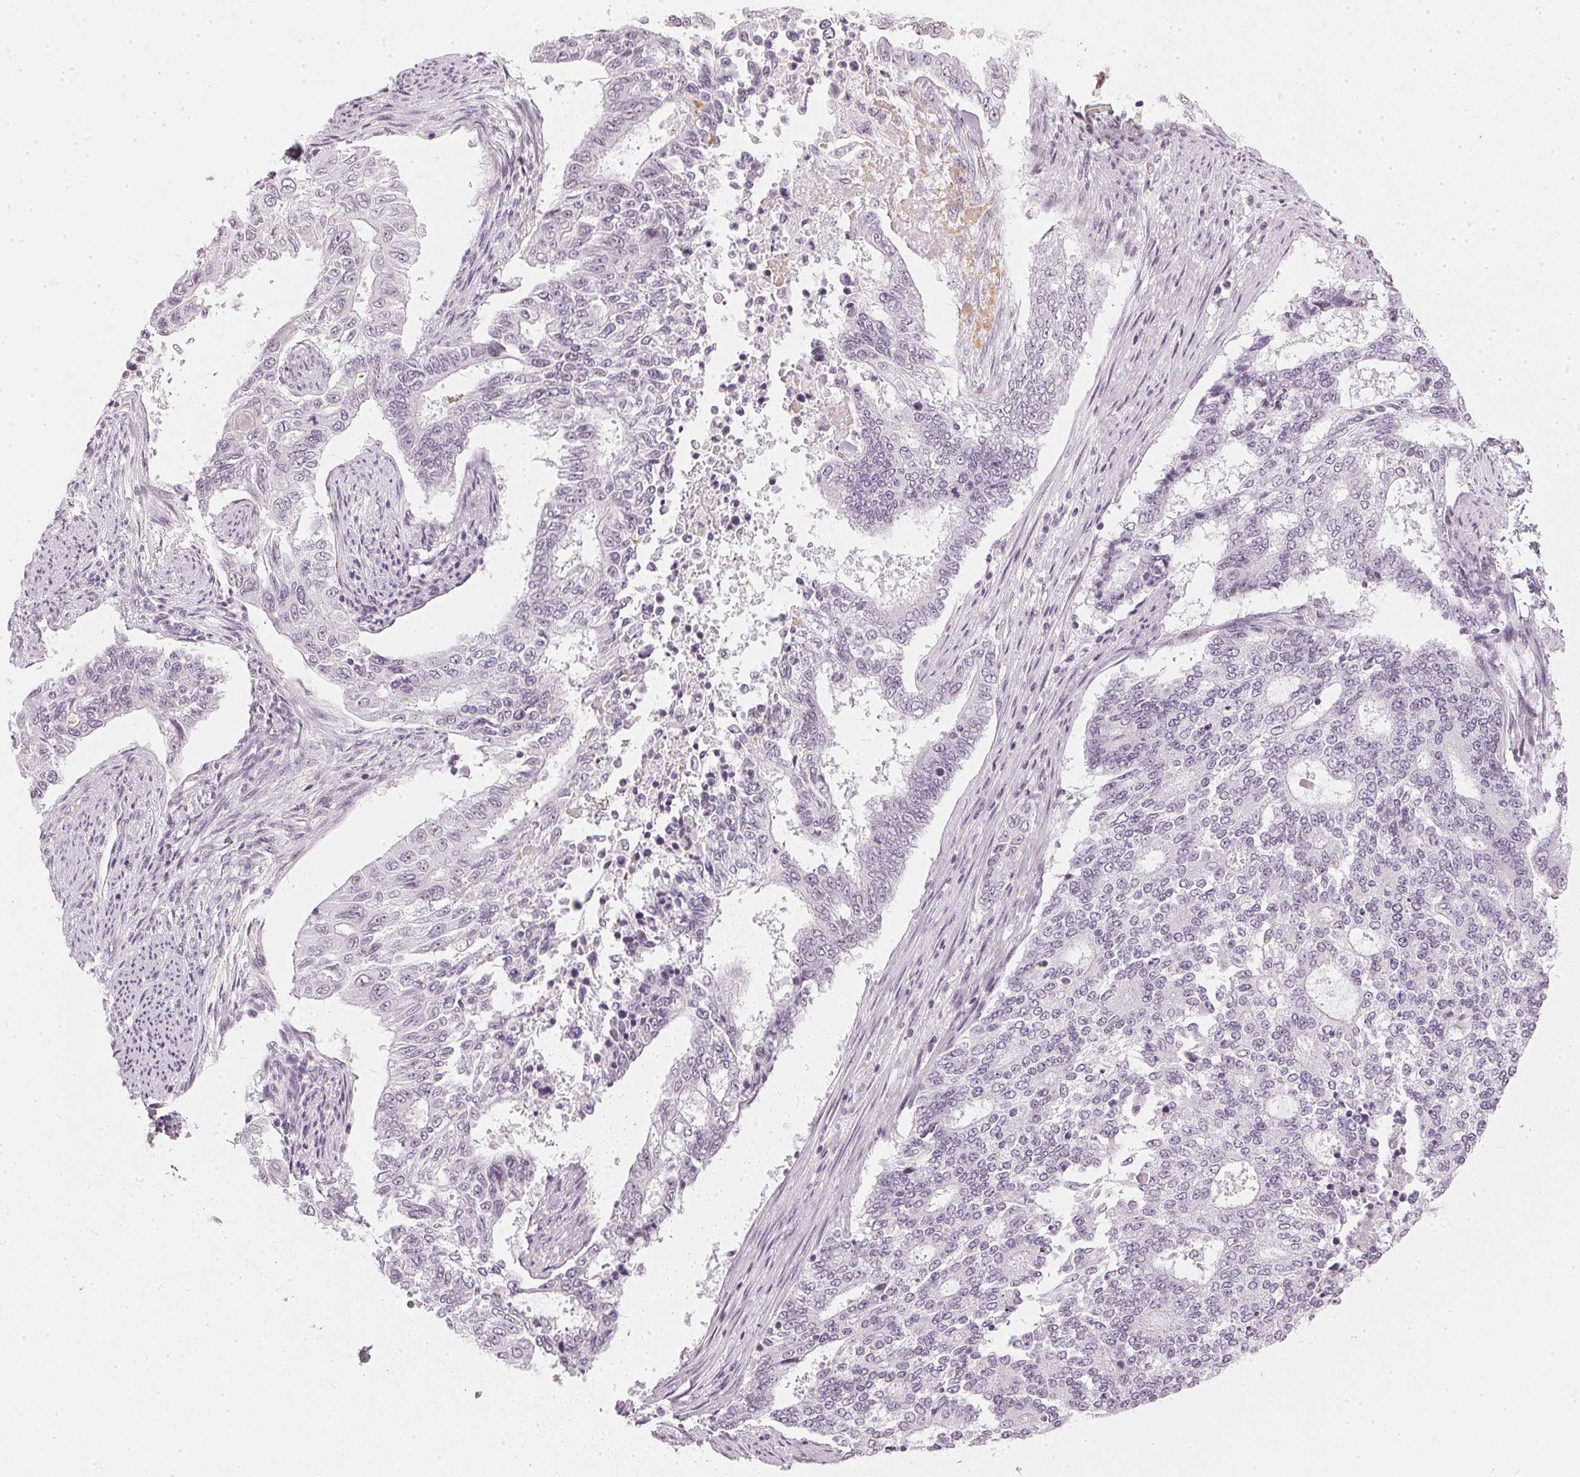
{"staining": {"intensity": "negative", "quantity": "none", "location": "none"}, "tissue": "endometrial cancer", "cell_type": "Tumor cells", "image_type": "cancer", "snomed": [{"axis": "morphology", "description": "Adenocarcinoma, NOS"}, {"axis": "topography", "description": "Uterus"}], "caption": "Histopathology image shows no protein staining in tumor cells of adenocarcinoma (endometrial) tissue.", "gene": "DNAJC6", "patient": {"sex": "female", "age": 59}}